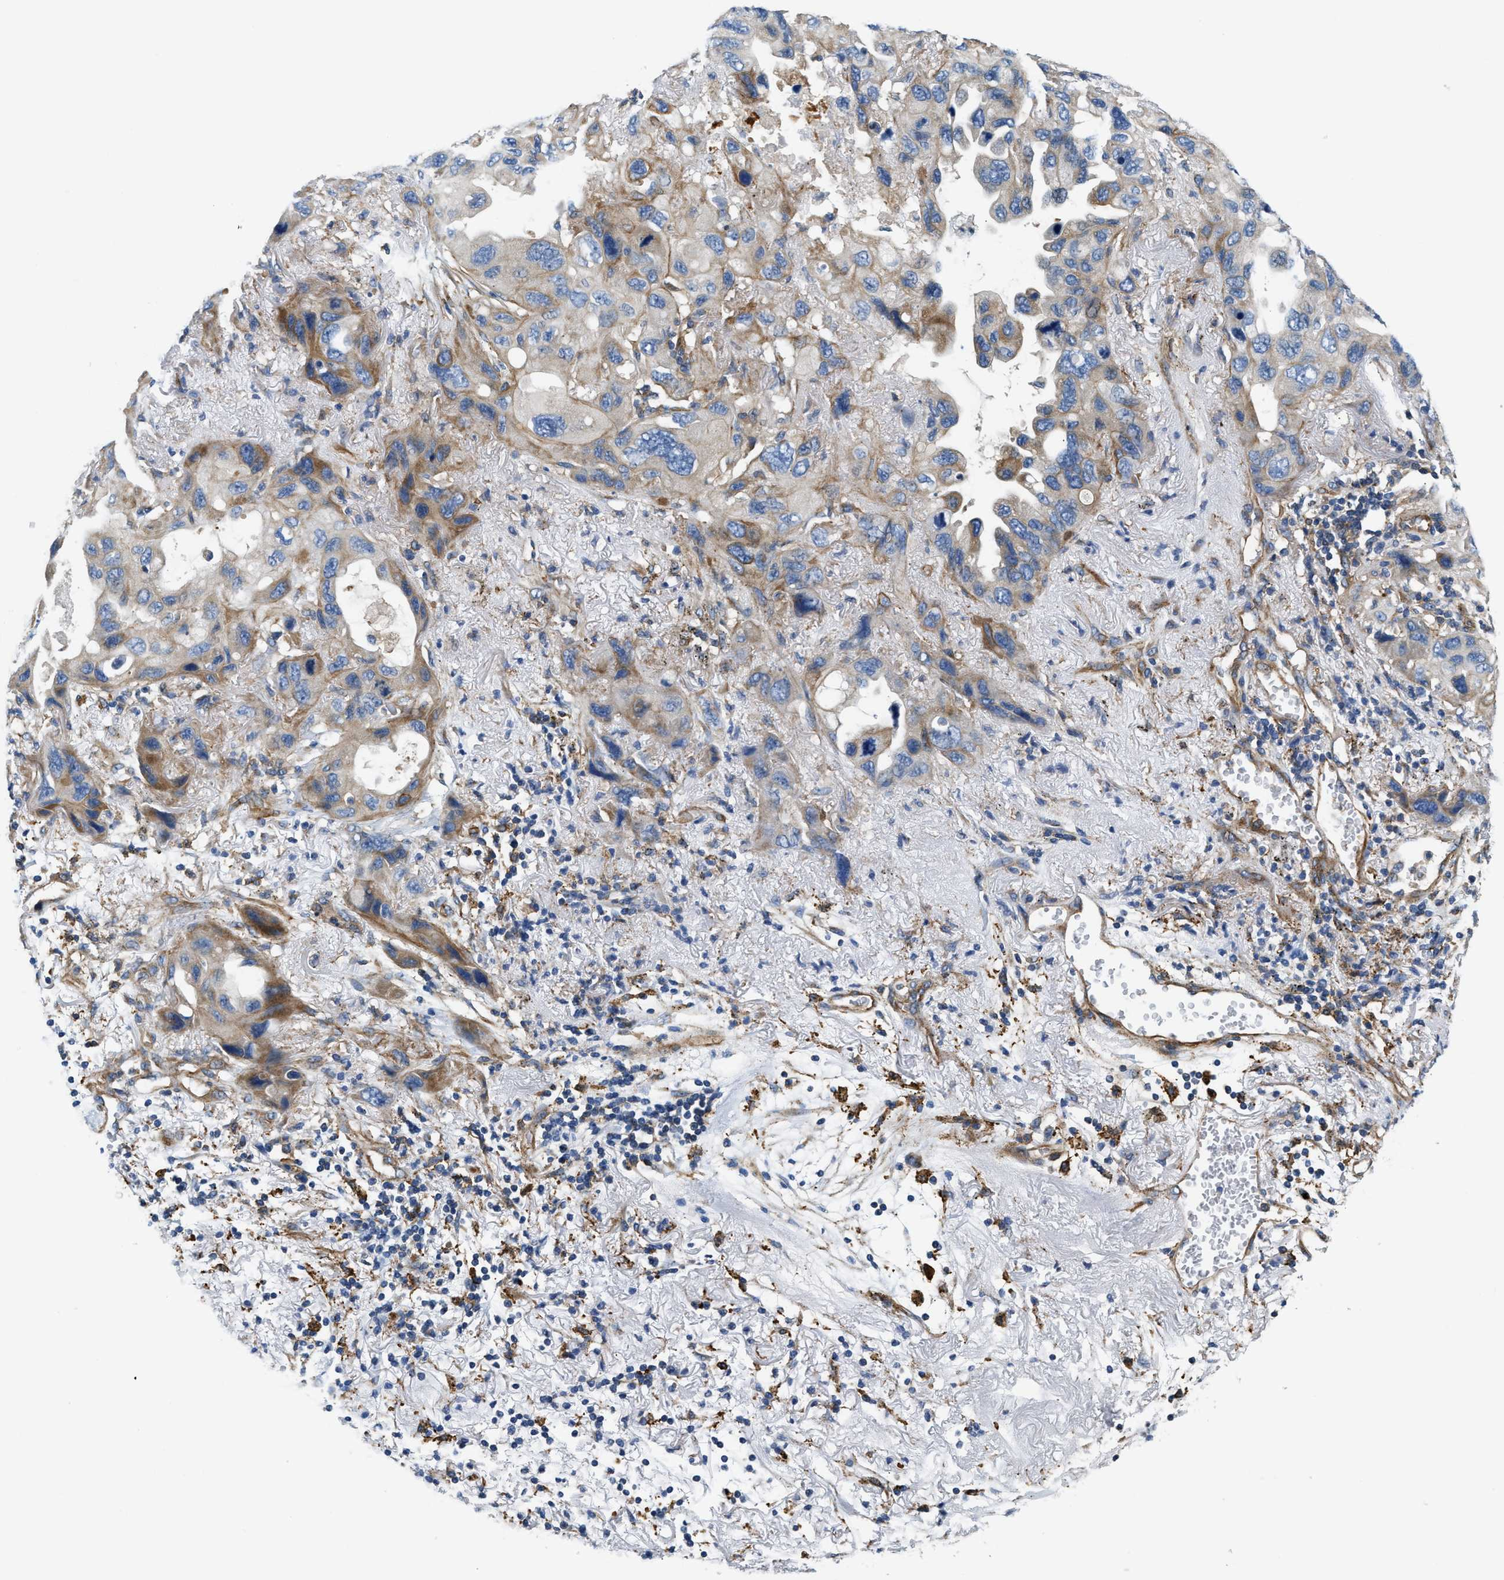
{"staining": {"intensity": "moderate", "quantity": "25%-75%", "location": "cytoplasmic/membranous"}, "tissue": "lung cancer", "cell_type": "Tumor cells", "image_type": "cancer", "snomed": [{"axis": "morphology", "description": "Squamous cell carcinoma, NOS"}, {"axis": "topography", "description": "Lung"}], "caption": "Moderate cytoplasmic/membranous staining for a protein is appreciated in about 25%-75% of tumor cells of squamous cell carcinoma (lung) using immunohistochemistry (IHC).", "gene": "NSUN7", "patient": {"sex": "female", "age": 73}}